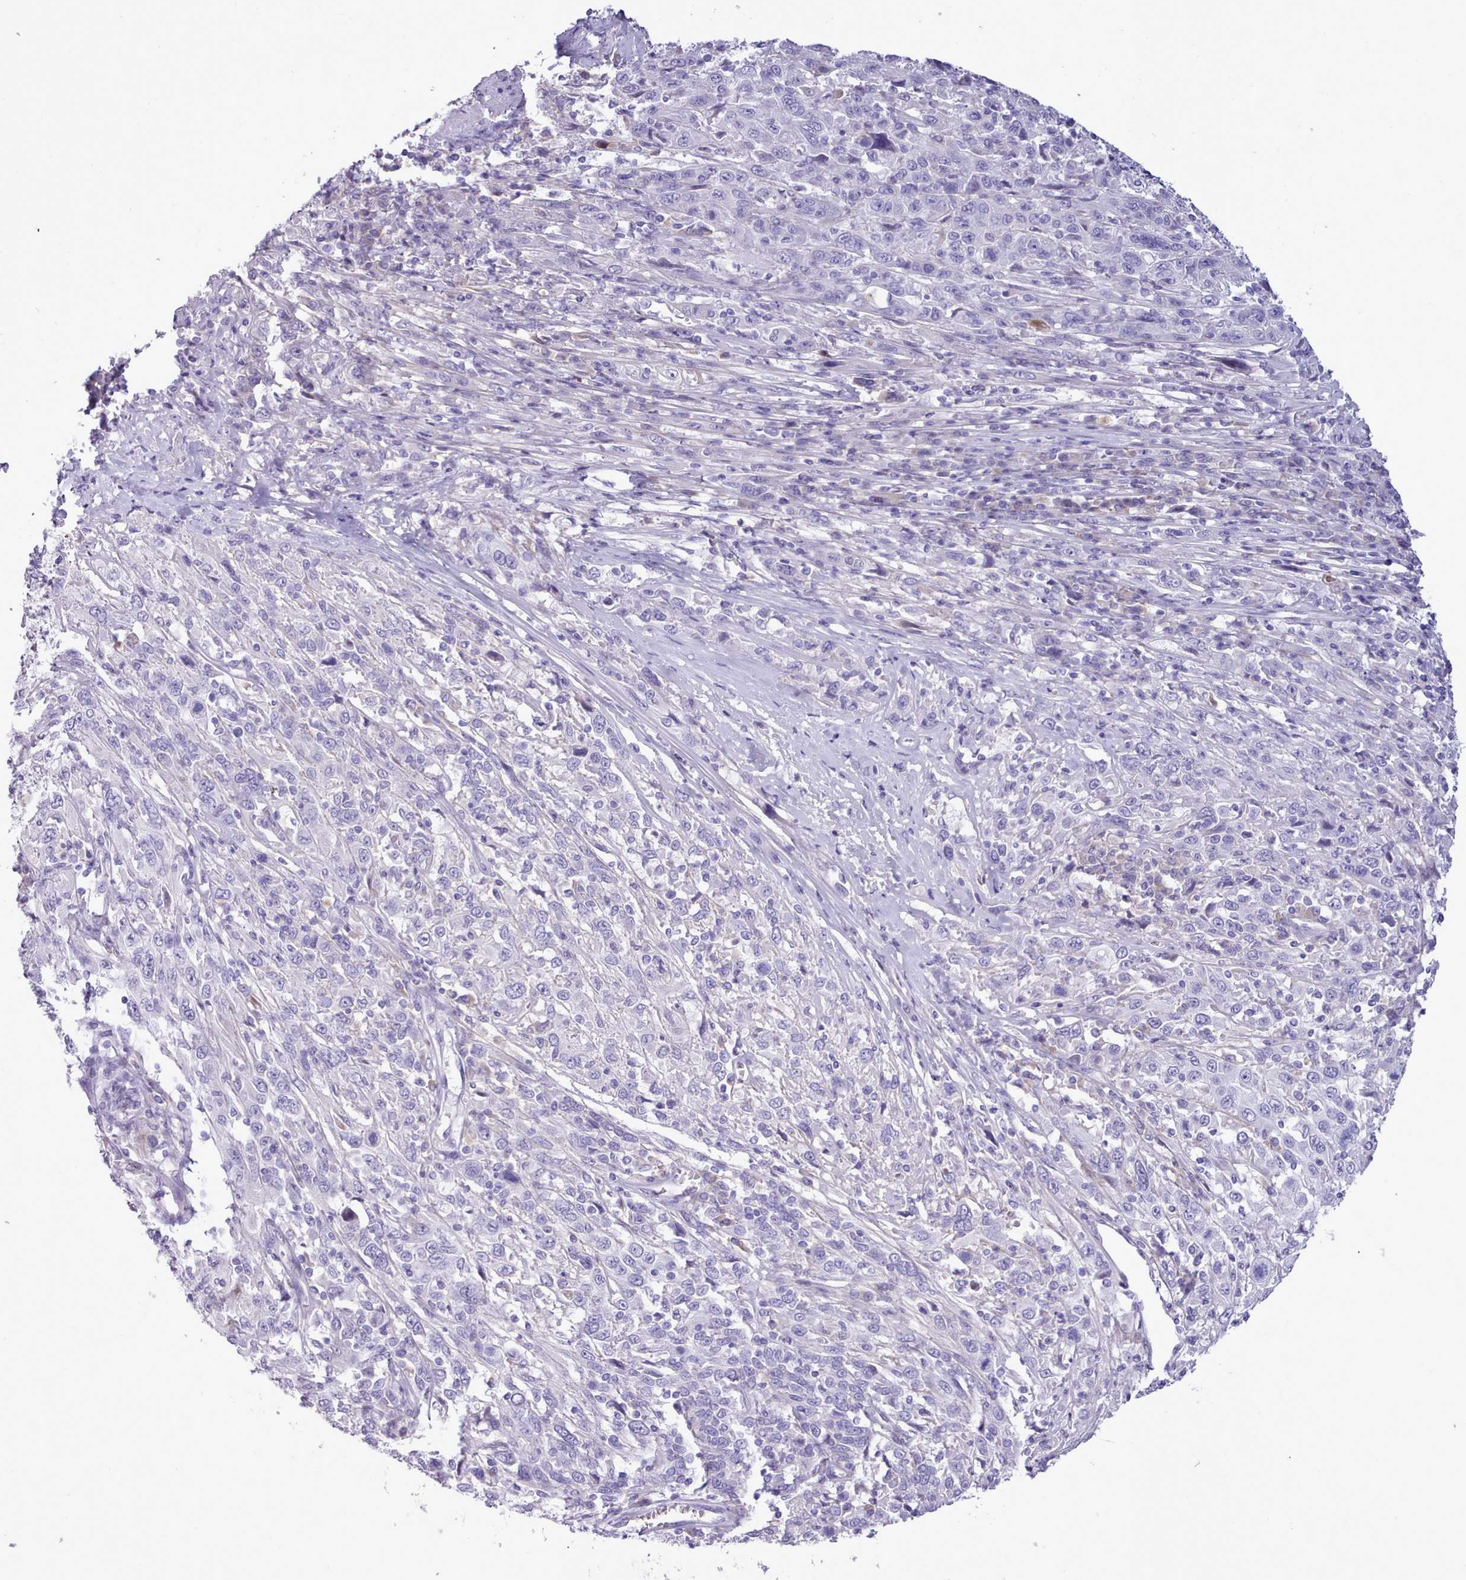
{"staining": {"intensity": "negative", "quantity": "none", "location": "none"}, "tissue": "cervical cancer", "cell_type": "Tumor cells", "image_type": "cancer", "snomed": [{"axis": "morphology", "description": "Squamous cell carcinoma, NOS"}, {"axis": "topography", "description": "Cervix"}], "caption": "Protein analysis of squamous cell carcinoma (cervical) displays no significant staining in tumor cells.", "gene": "CYP2A13", "patient": {"sex": "female", "age": 46}}